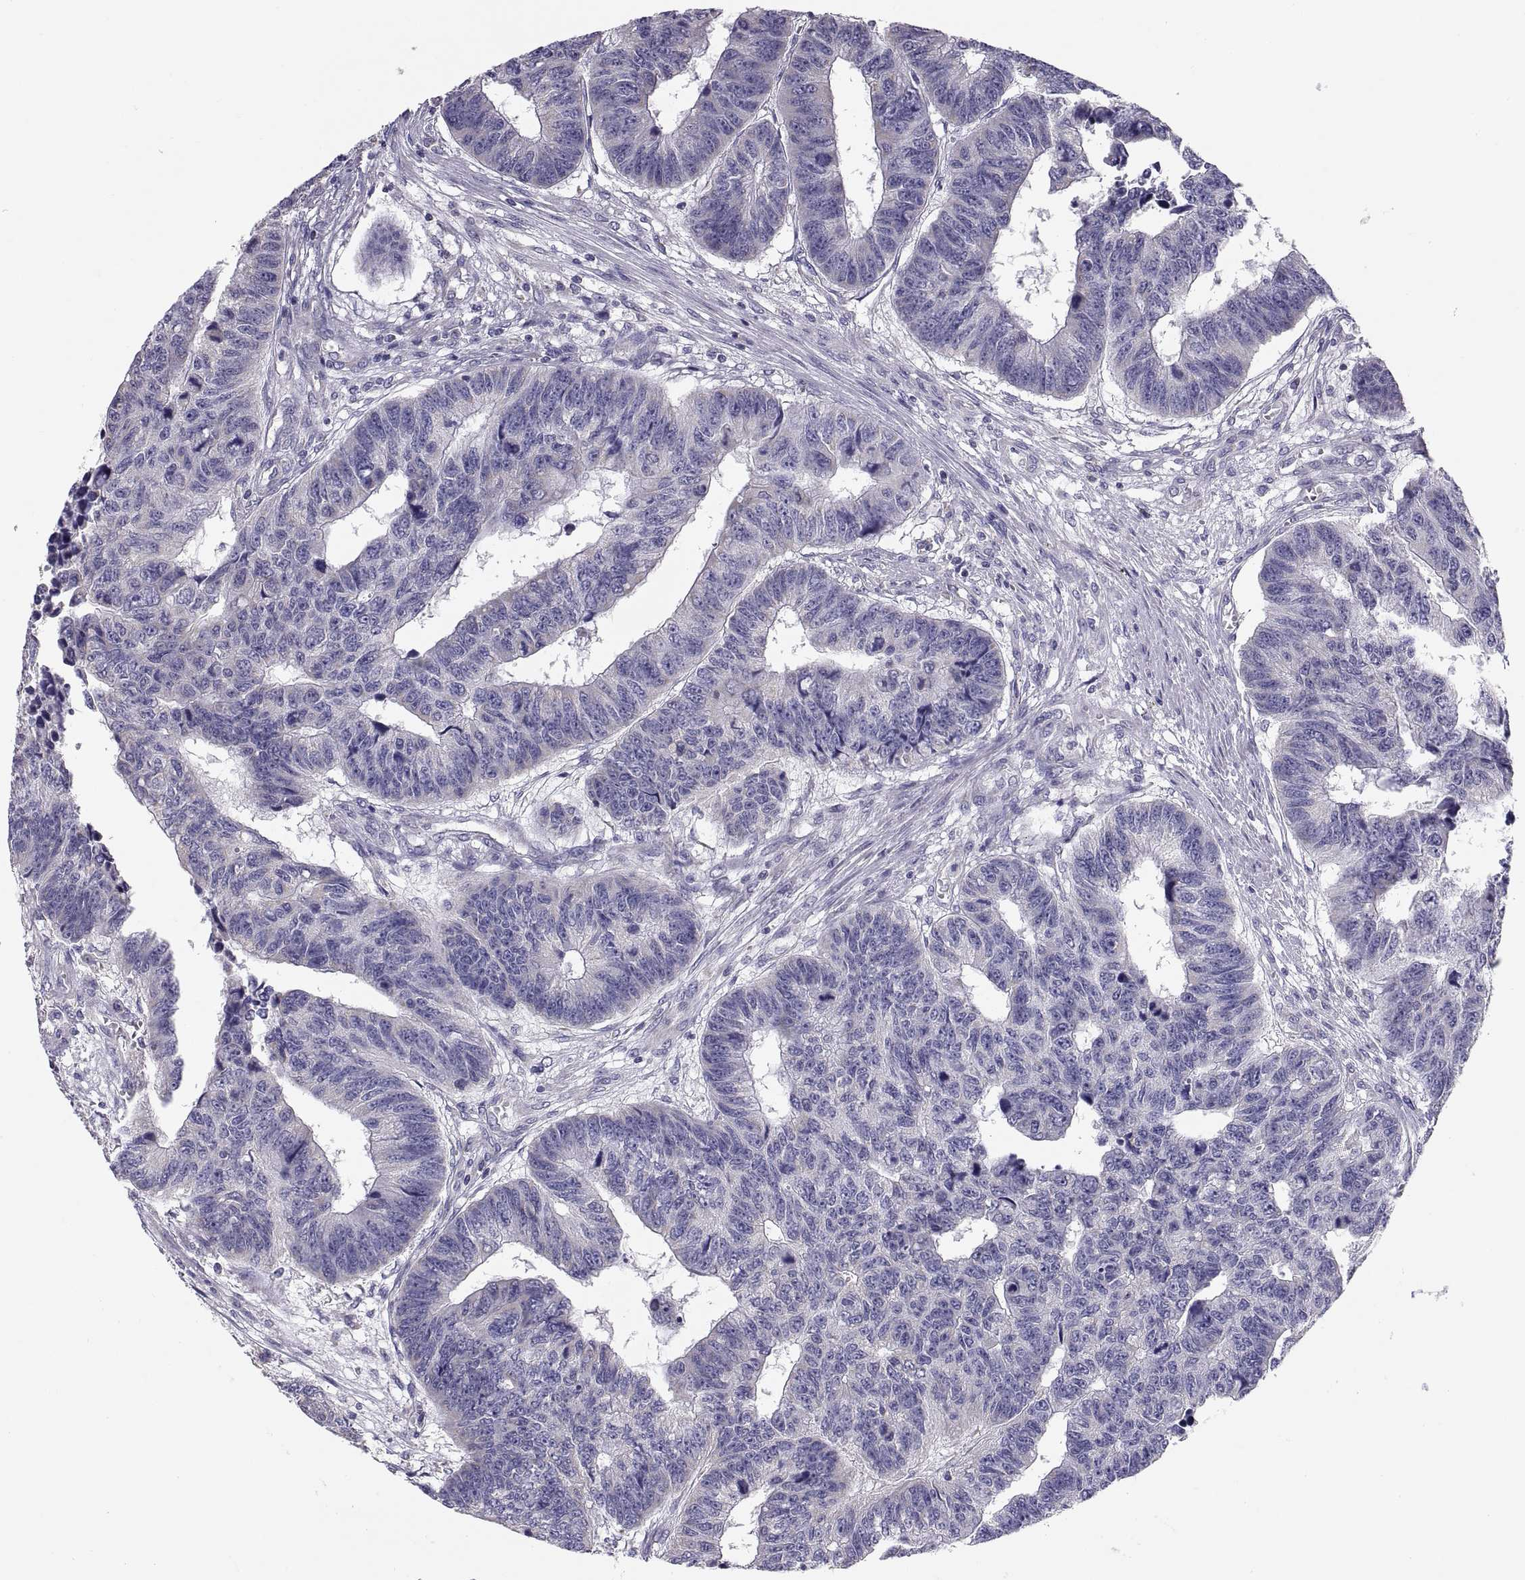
{"staining": {"intensity": "negative", "quantity": "none", "location": "none"}, "tissue": "colorectal cancer", "cell_type": "Tumor cells", "image_type": "cancer", "snomed": [{"axis": "morphology", "description": "Adenocarcinoma, NOS"}, {"axis": "topography", "description": "Rectum"}], "caption": "High magnification brightfield microscopy of adenocarcinoma (colorectal) stained with DAB (brown) and counterstained with hematoxylin (blue): tumor cells show no significant expression.", "gene": "TNNC1", "patient": {"sex": "female", "age": 85}}